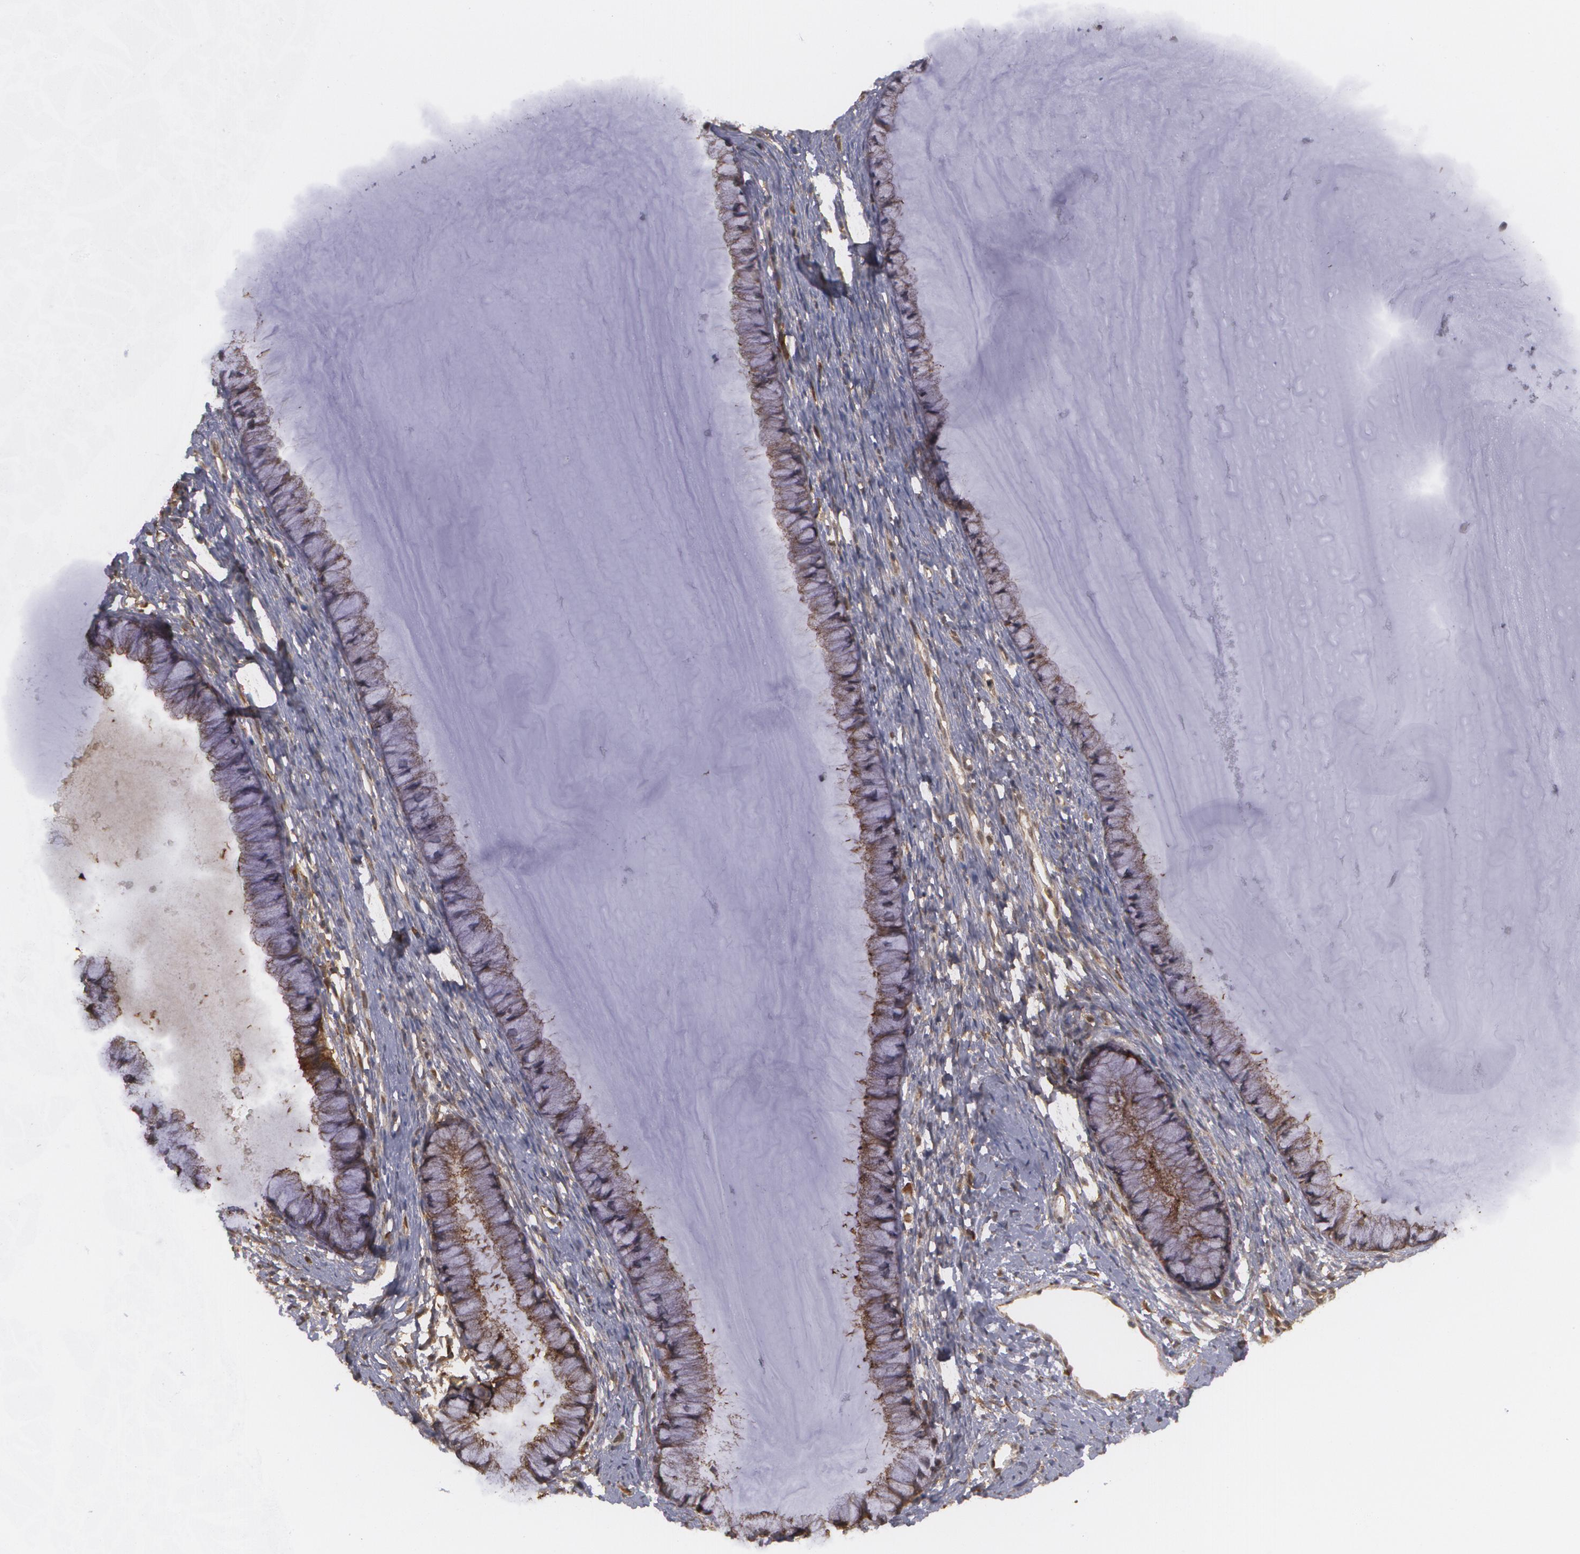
{"staining": {"intensity": "moderate", "quantity": ">75%", "location": "cytoplasmic/membranous"}, "tissue": "cervix", "cell_type": "Glandular cells", "image_type": "normal", "snomed": [{"axis": "morphology", "description": "Normal tissue, NOS"}, {"axis": "topography", "description": "Cervix"}], "caption": "Cervix stained for a protein (brown) demonstrates moderate cytoplasmic/membranous positive positivity in approximately >75% of glandular cells.", "gene": "MTHFD1", "patient": {"sex": "female", "age": 82}}